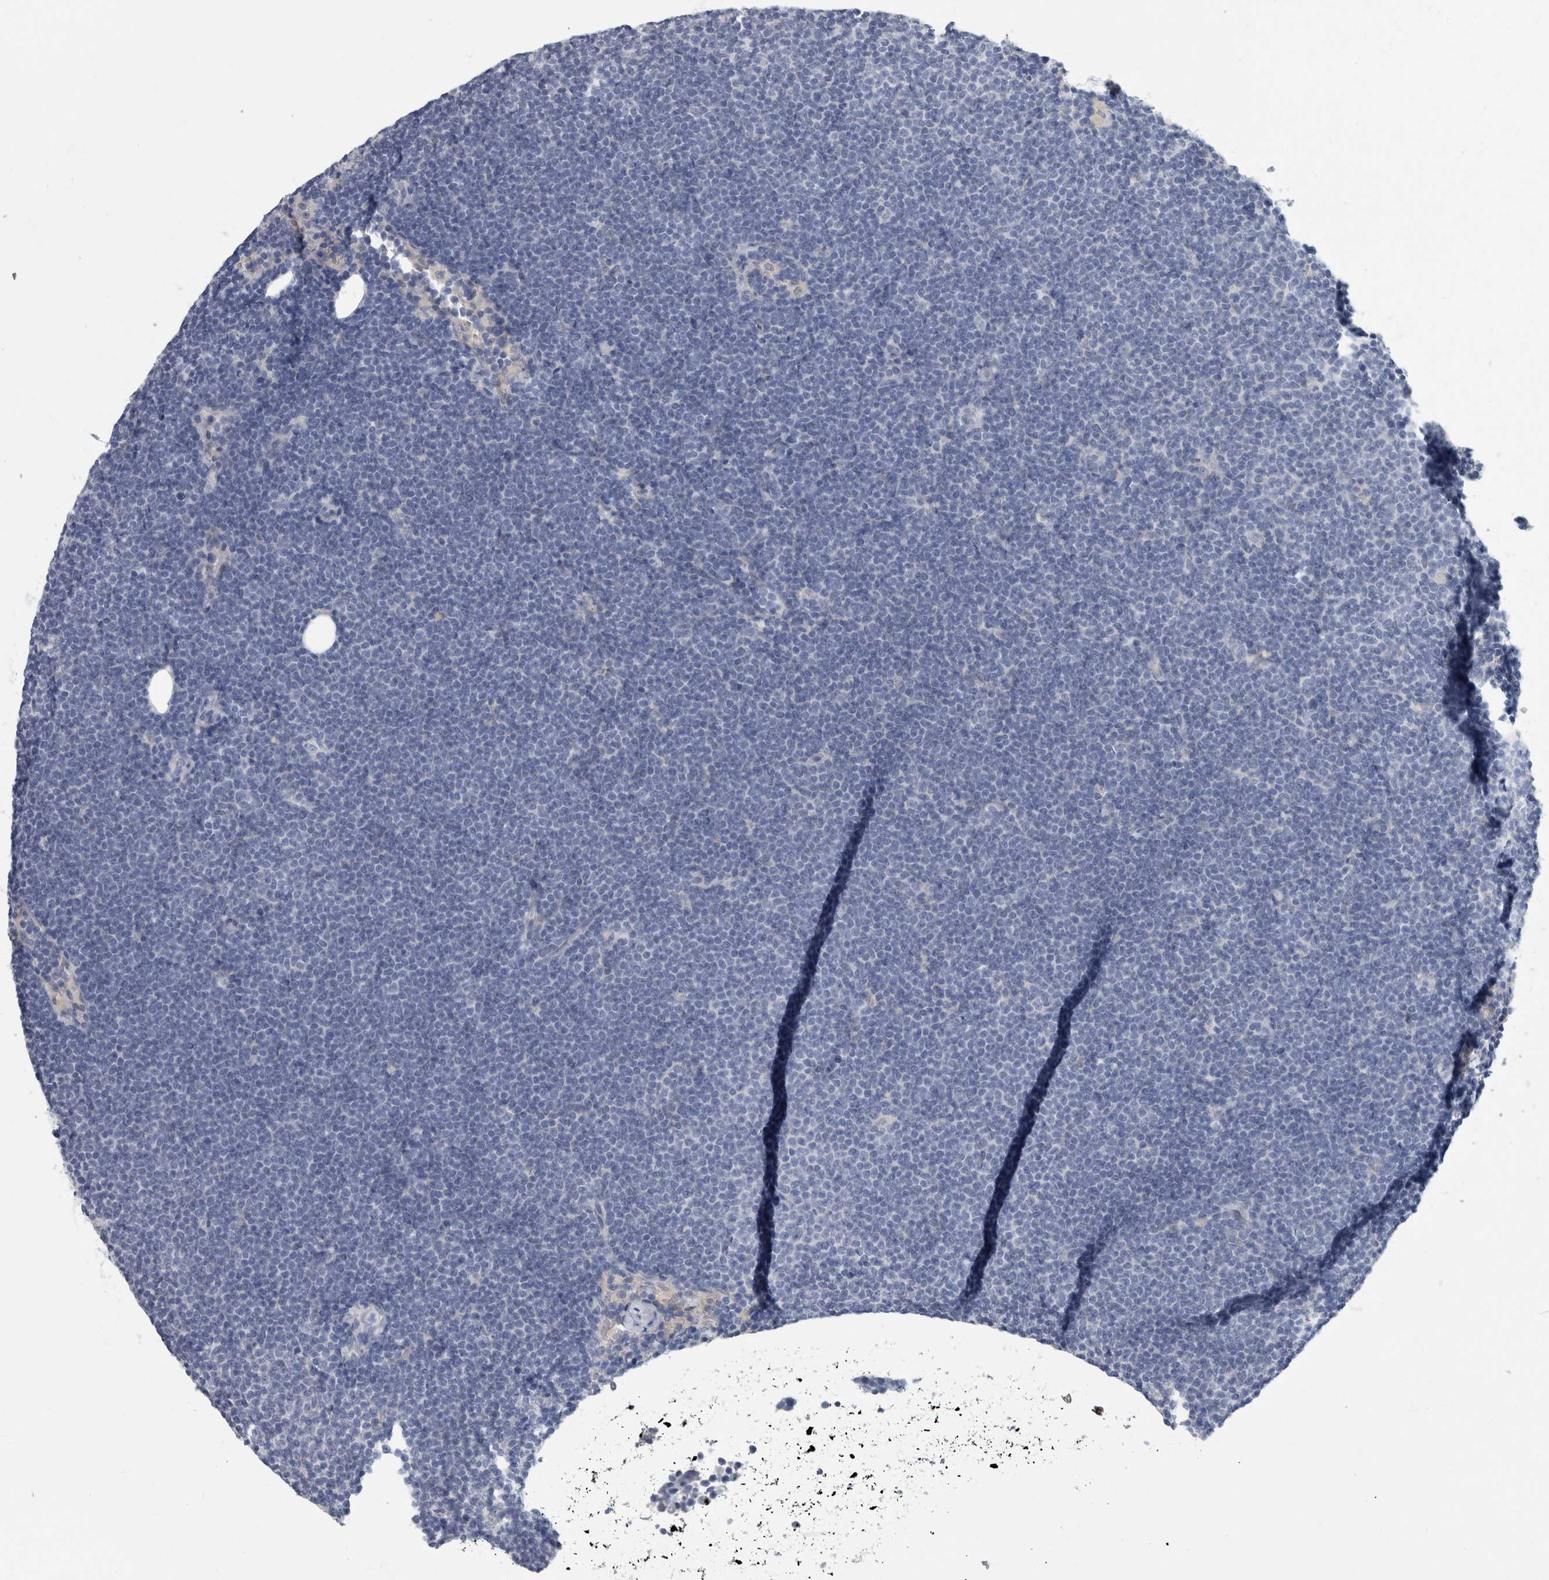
{"staining": {"intensity": "negative", "quantity": "none", "location": "none"}, "tissue": "lymphoma", "cell_type": "Tumor cells", "image_type": "cancer", "snomed": [{"axis": "morphology", "description": "Malignant lymphoma, non-Hodgkin's type, Low grade"}, {"axis": "topography", "description": "Lymph node"}], "caption": "High magnification brightfield microscopy of lymphoma stained with DAB (brown) and counterstained with hematoxylin (blue): tumor cells show no significant expression.", "gene": "FAM83H", "patient": {"sex": "female", "age": 53}}